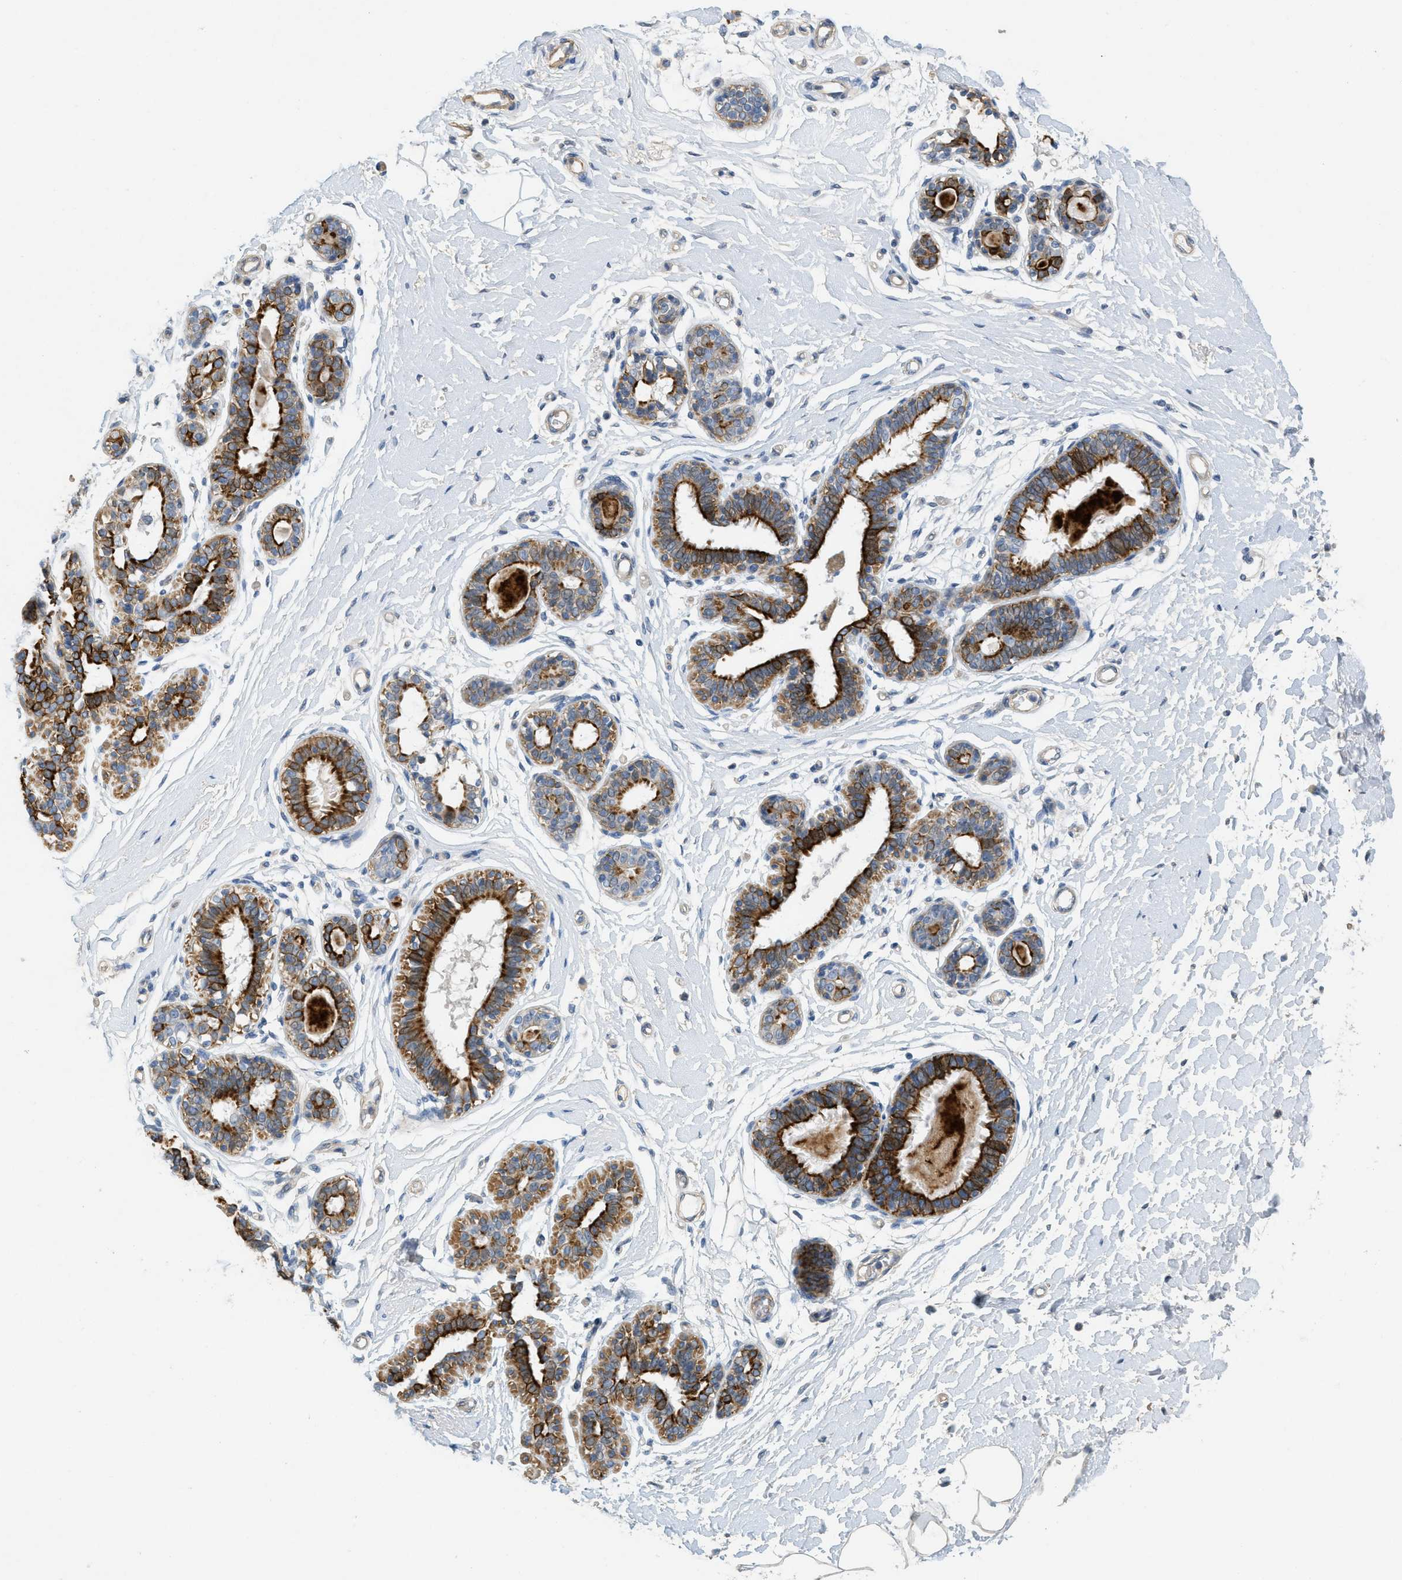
{"staining": {"intensity": "negative", "quantity": "none", "location": "none"}, "tissue": "breast", "cell_type": "Adipocytes", "image_type": "normal", "snomed": [{"axis": "morphology", "description": "Normal tissue, NOS"}, {"axis": "morphology", "description": "Lobular carcinoma"}, {"axis": "topography", "description": "Breast"}], "caption": "Photomicrograph shows no protein staining in adipocytes of normal breast. (DAB (3,3'-diaminobenzidine) immunohistochemistry, high magnification).", "gene": "MRS2", "patient": {"sex": "female", "age": 59}}